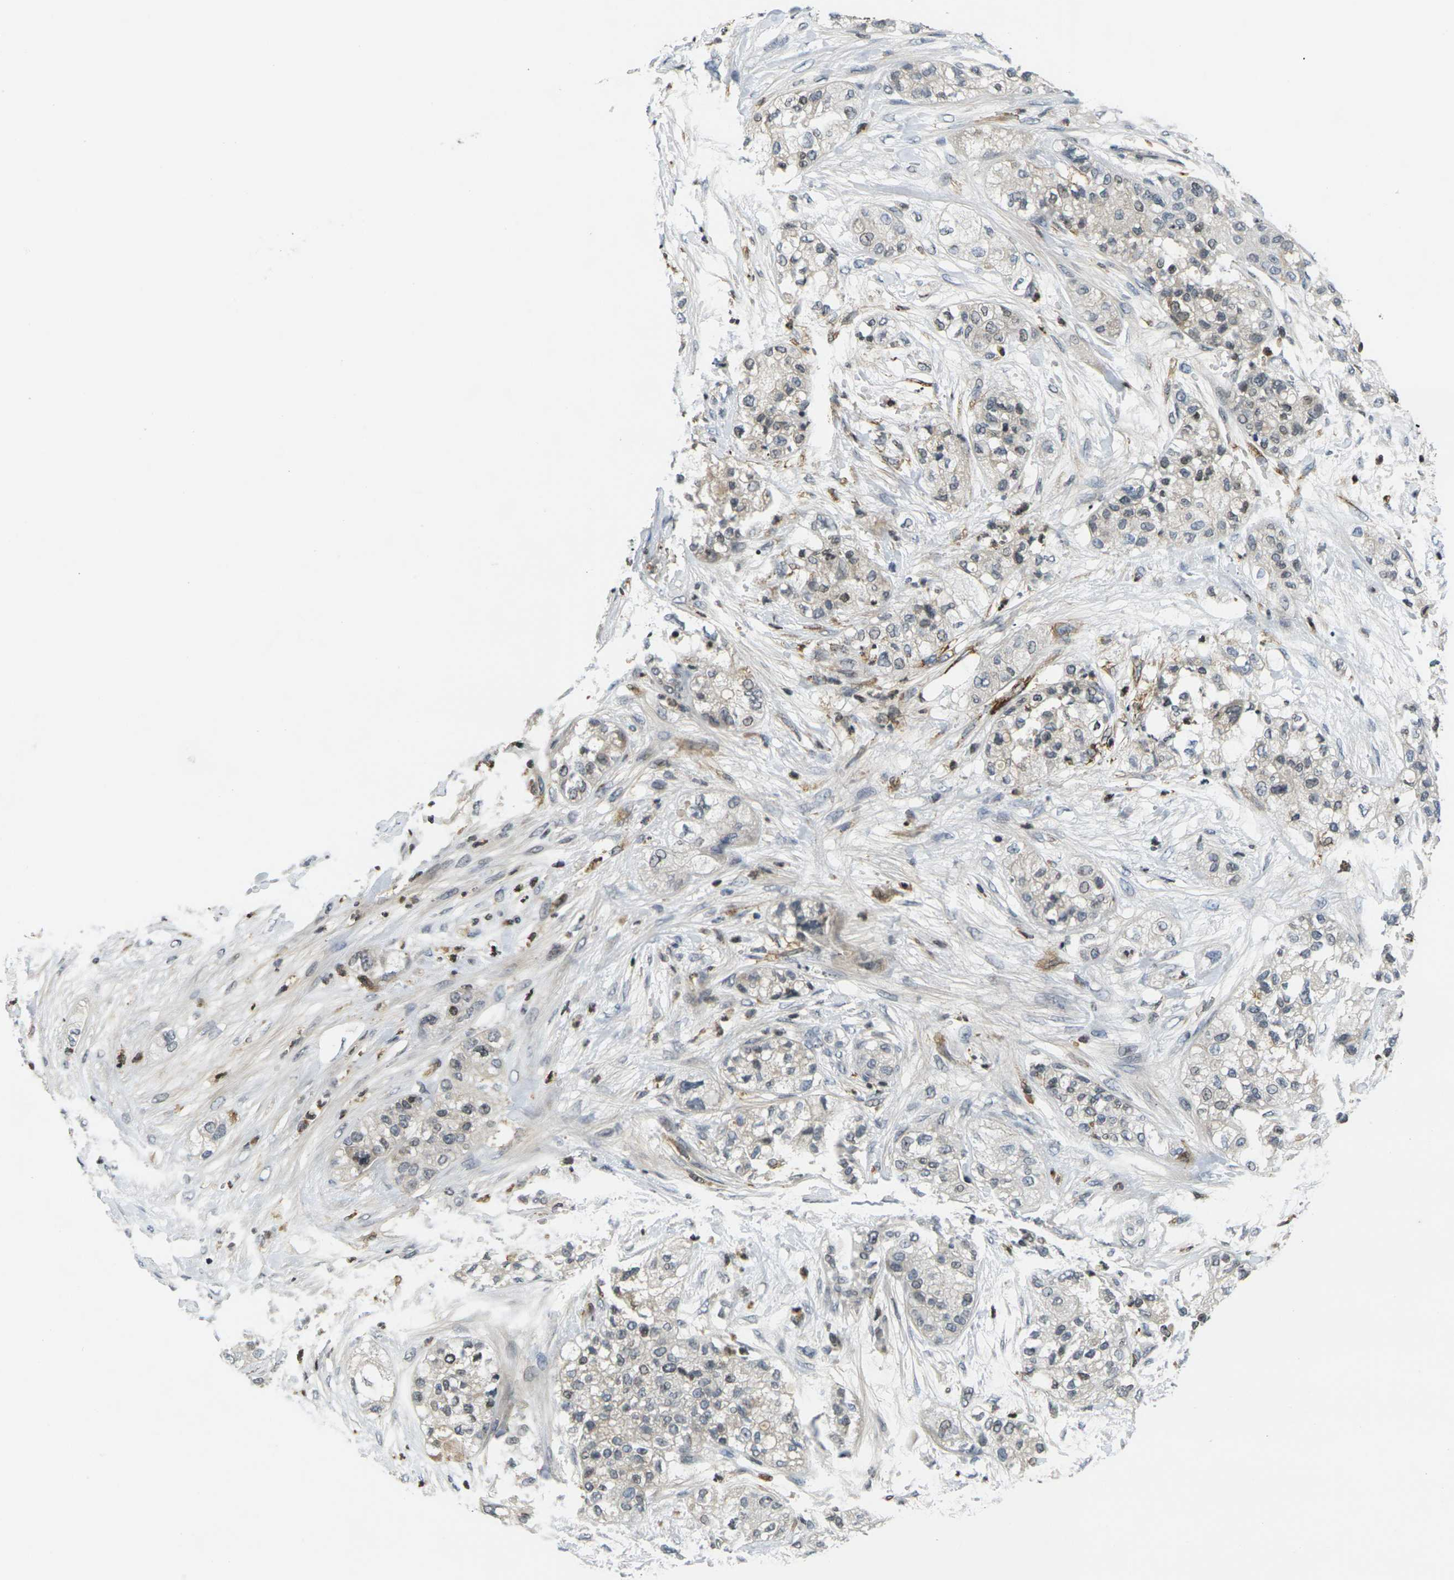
{"staining": {"intensity": "weak", "quantity": "<25%", "location": "cytoplasmic/membranous"}, "tissue": "pancreatic cancer", "cell_type": "Tumor cells", "image_type": "cancer", "snomed": [{"axis": "morphology", "description": "Adenocarcinoma, NOS"}, {"axis": "topography", "description": "Pancreas"}], "caption": "DAB immunohistochemical staining of adenocarcinoma (pancreatic) shows no significant staining in tumor cells.", "gene": "C1QC", "patient": {"sex": "female", "age": 78}}